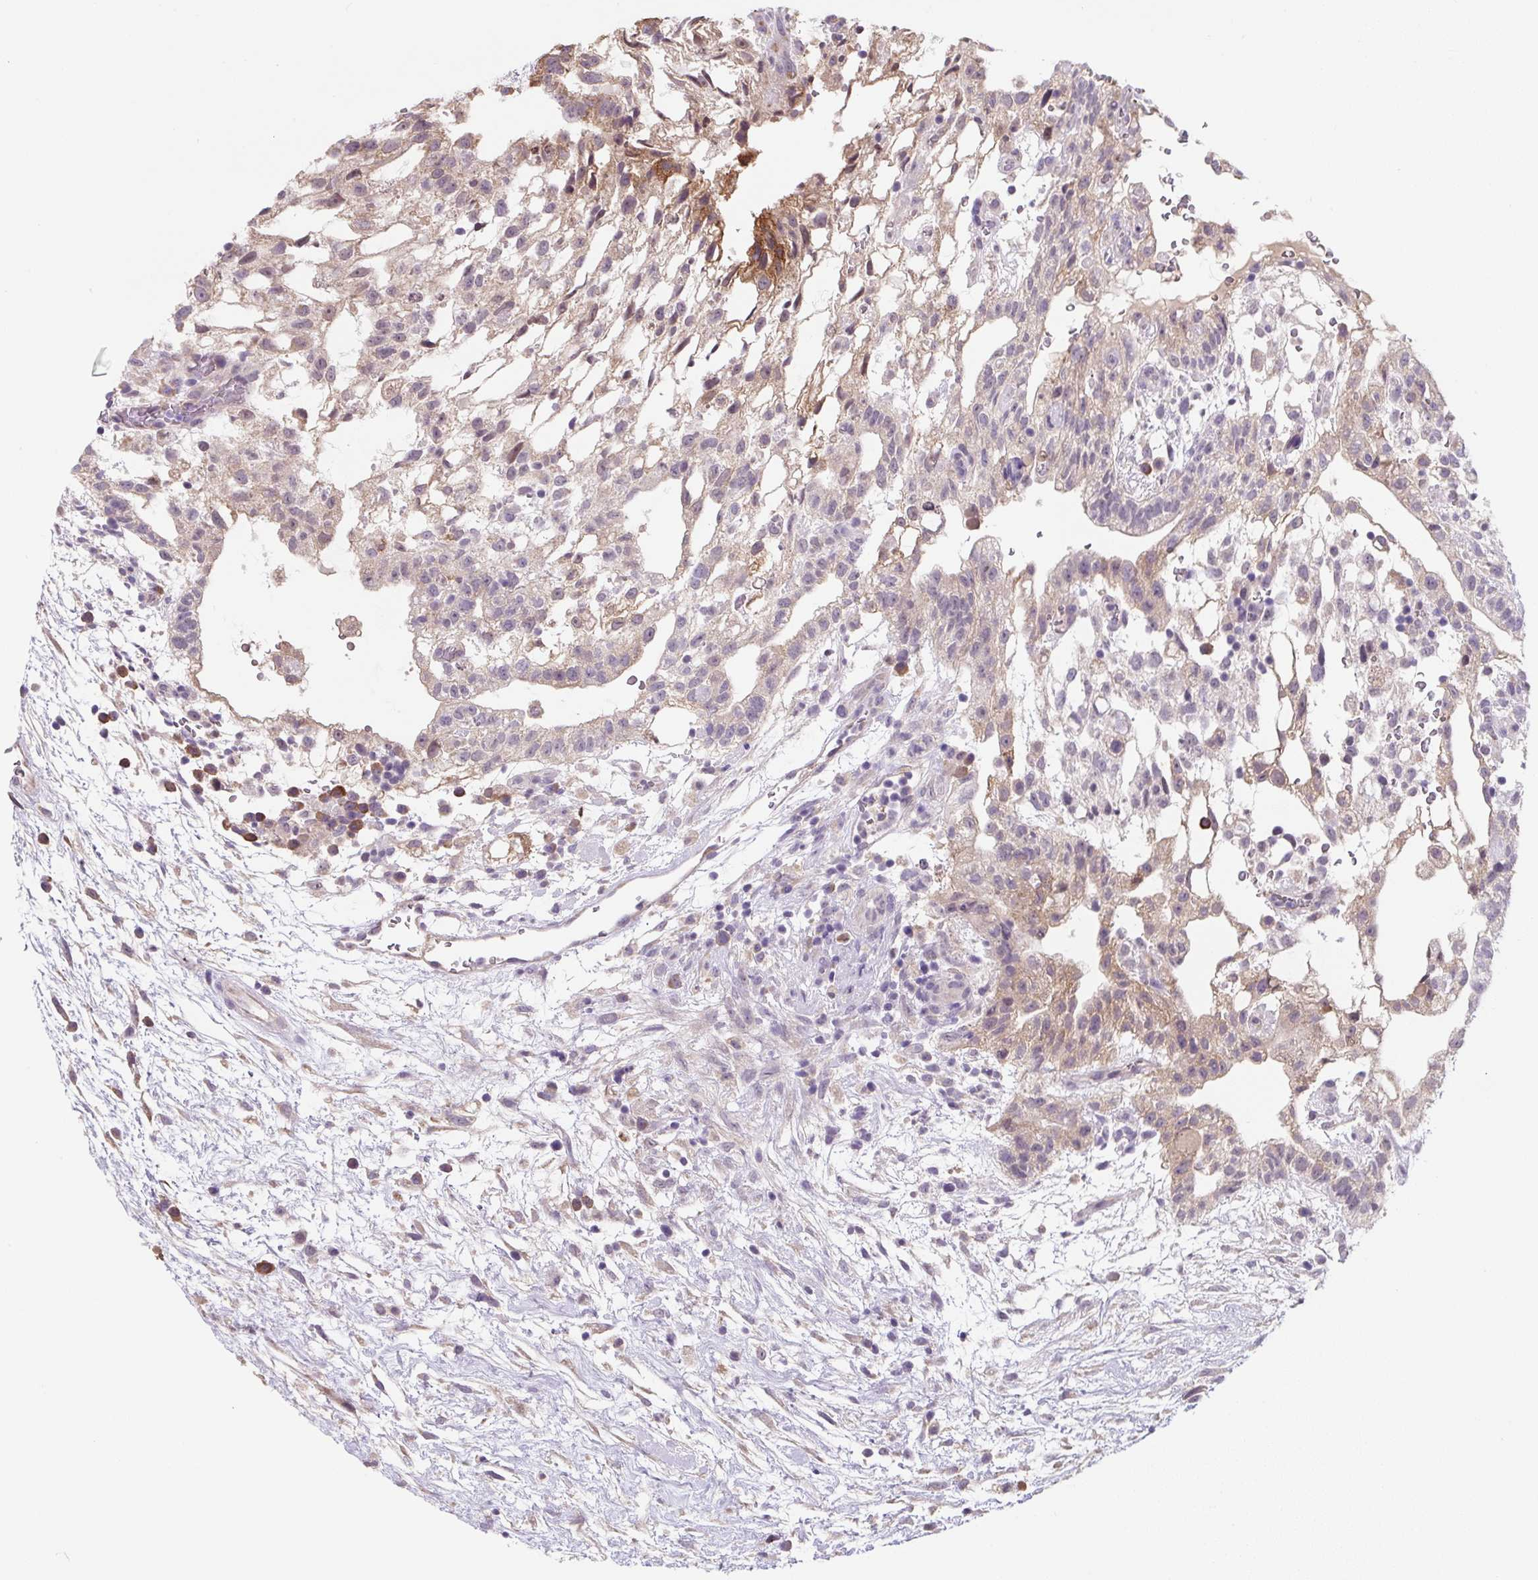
{"staining": {"intensity": "moderate", "quantity": "<25%", "location": "cytoplasmic/membranous"}, "tissue": "testis cancer", "cell_type": "Tumor cells", "image_type": "cancer", "snomed": [{"axis": "morphology", "description": "Carcinoma, Embryonal, NOS"}, {"axis": "topography", "description": "Testis"}], "caption": "Protein staining reveals moderate cytoplasmic/membranous expression in about <25% of tumor cells in testis embryonal carcinoma.", "gene": "FZD5", "patient": {"sex": "male", "age": 32}}